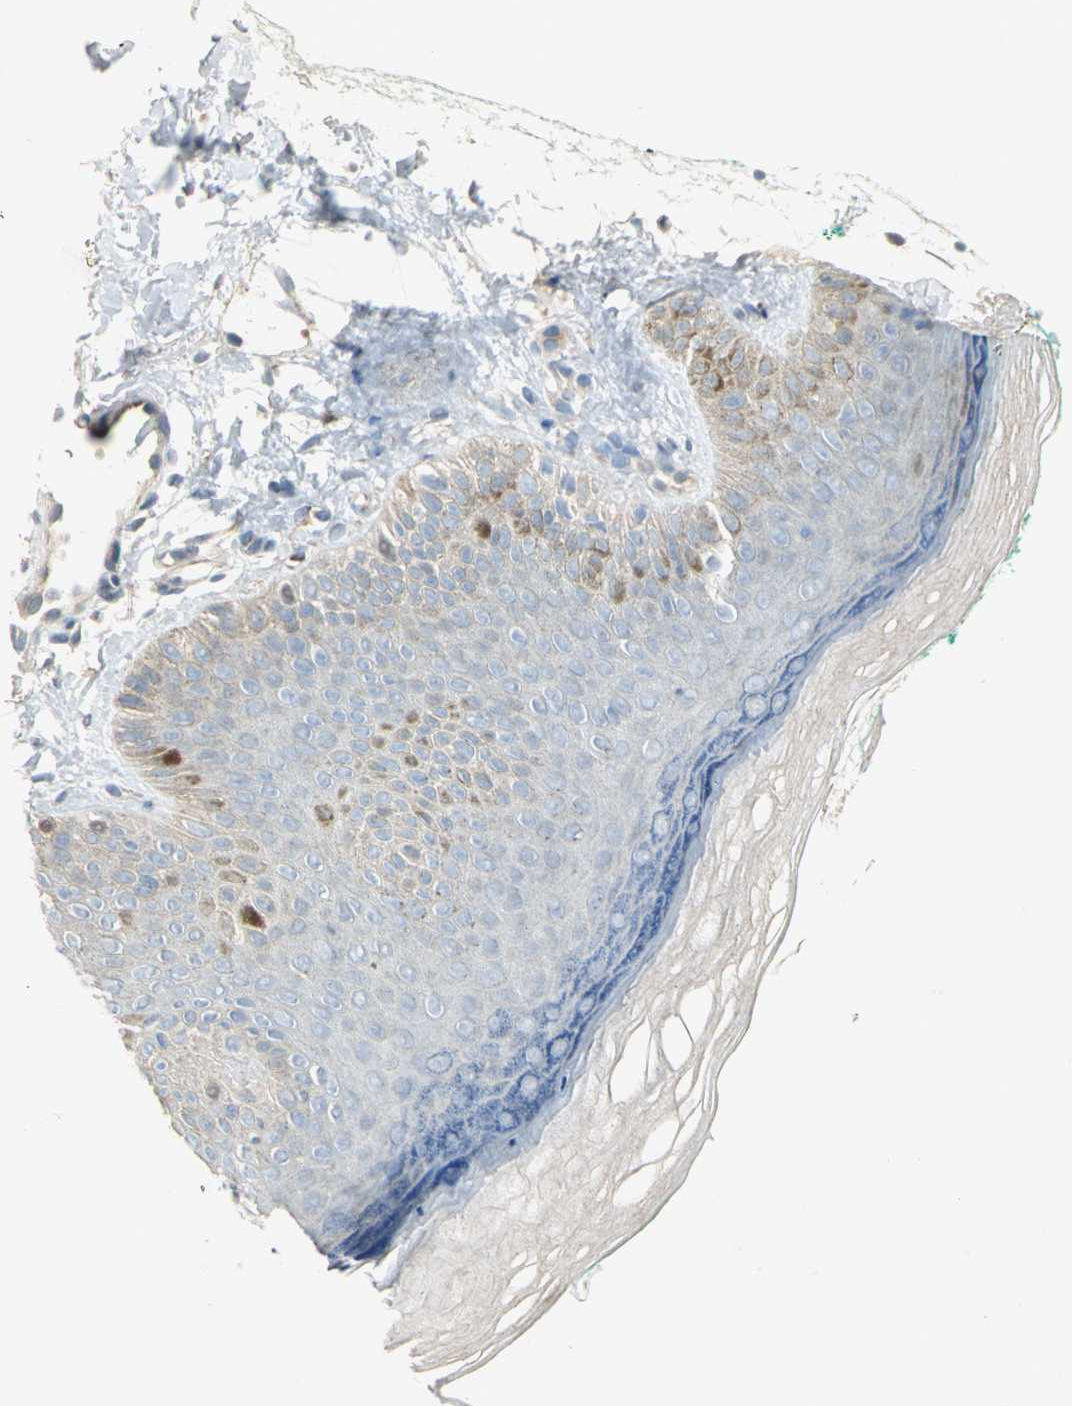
{"staining": {"intensity": "negative", "quantity": "none", "location": "none"}, "tissue": "skin", "cell_type": "Fibroblasts", "image_type": "normal", "snomed": [{"axis": "morphology", "description": "Normal tissue, NOS"}, {"axis": "topography", "description": "Skin"}], "caption": "Immunohistochemistry (IHC) of unremarkable human skin reveals no staining in fibroblasts. Nuclei are stained in blue.", "gene": "PROC", "patient": {"sex": "male", "age": 26}}